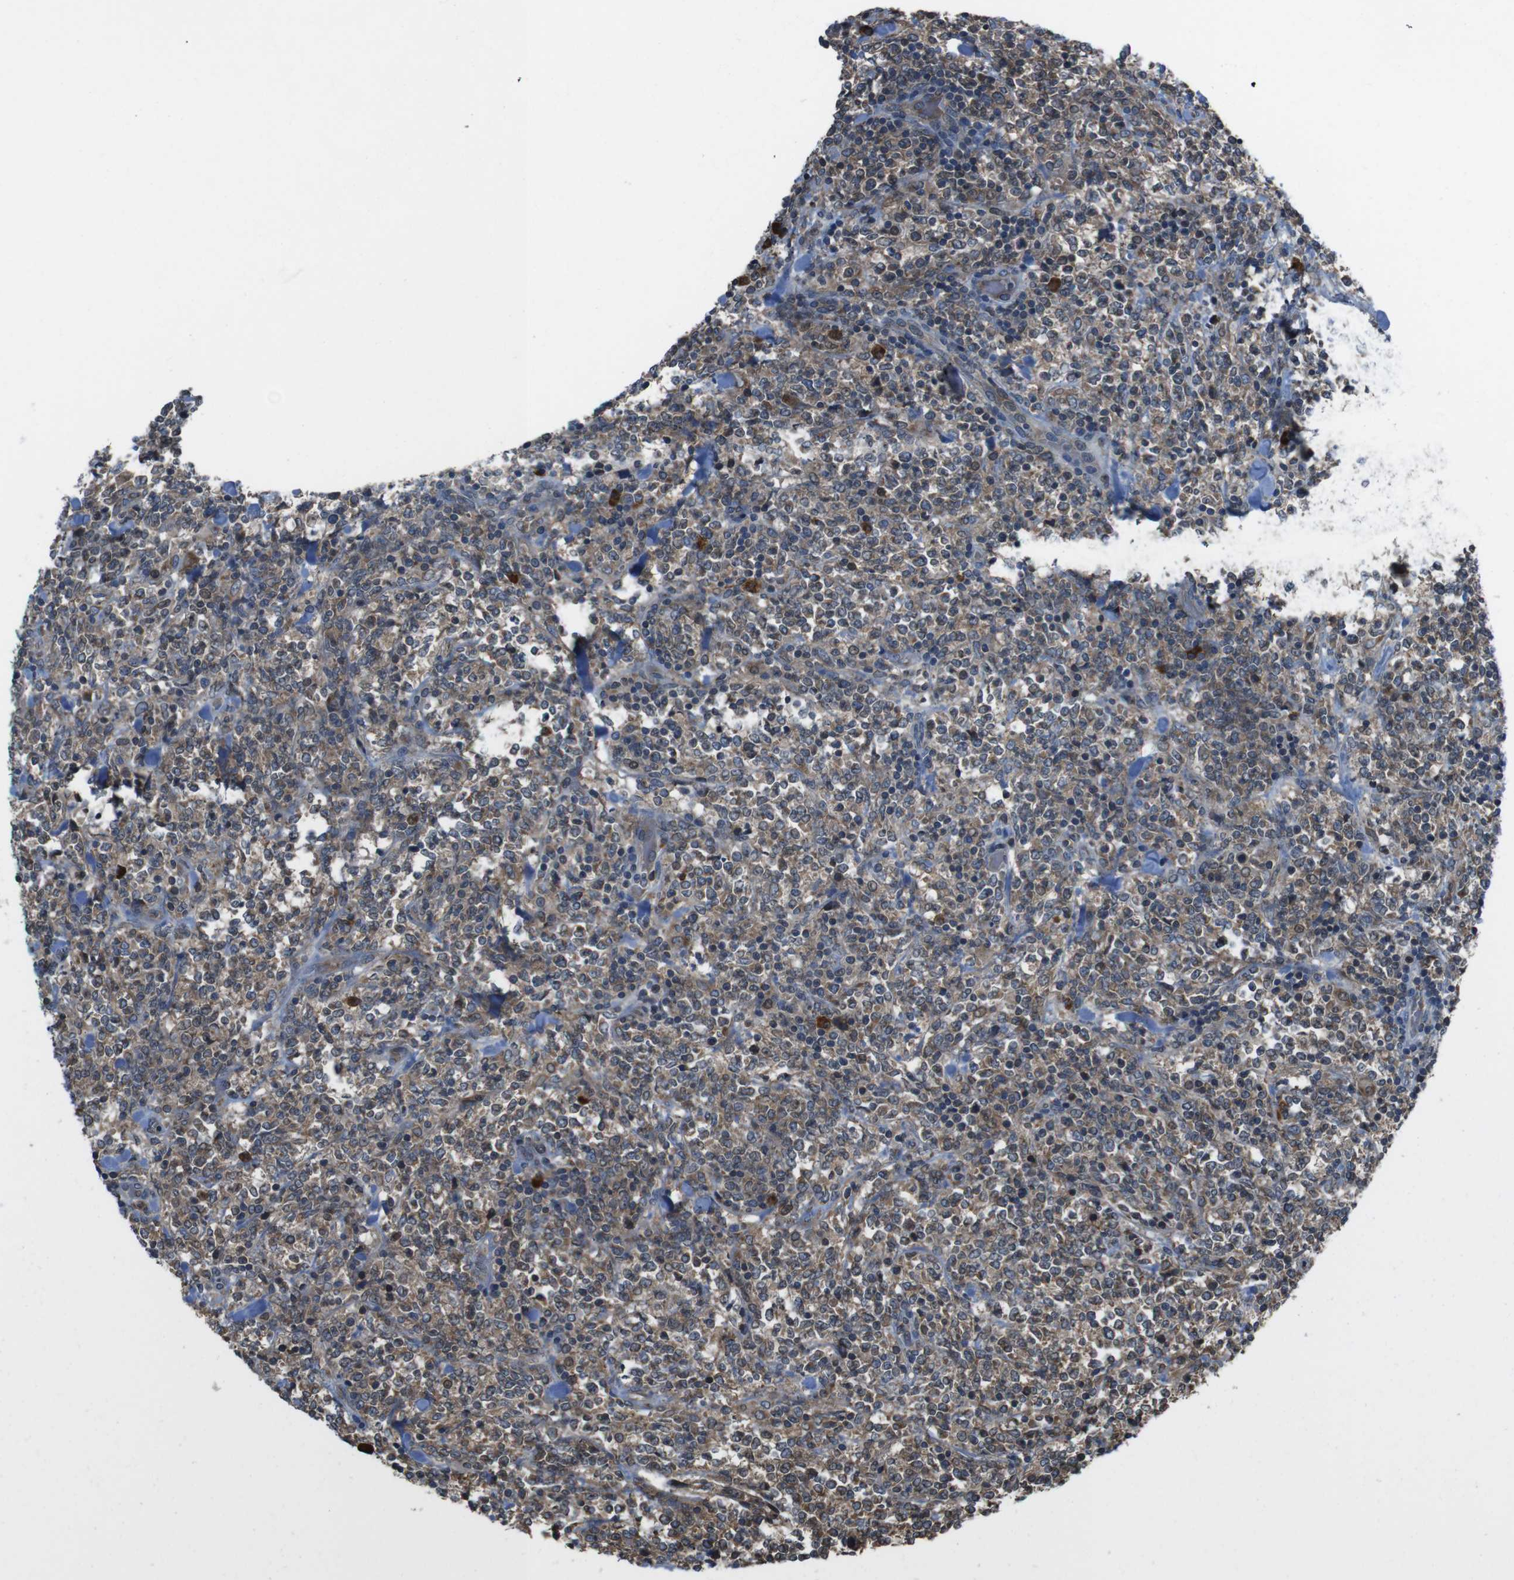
{"staining": {"intensity": "moderate", "quantity": ">75%", "location": "cytoplasmic/membranous"}, "tissue": "lymphoma", "cell_type": "Tumor cells", "image_type": "cancer", "snomed": [{"axis": "morphology", "description": "Malignant lymphoma, non-Hodgkin's type, High grade"}, {"axis": "topography", "description": "Soft tissue"}], "caption": "Immunohistochemical staining of high-grade malignant lymphoma, non-Hodgkin's type reveals moderate cytoplasmic/membranous protein staining in approximately >75% of tumor cells.", "gene": "SSR3", "patient": {"sex": "male", "age": 18}}